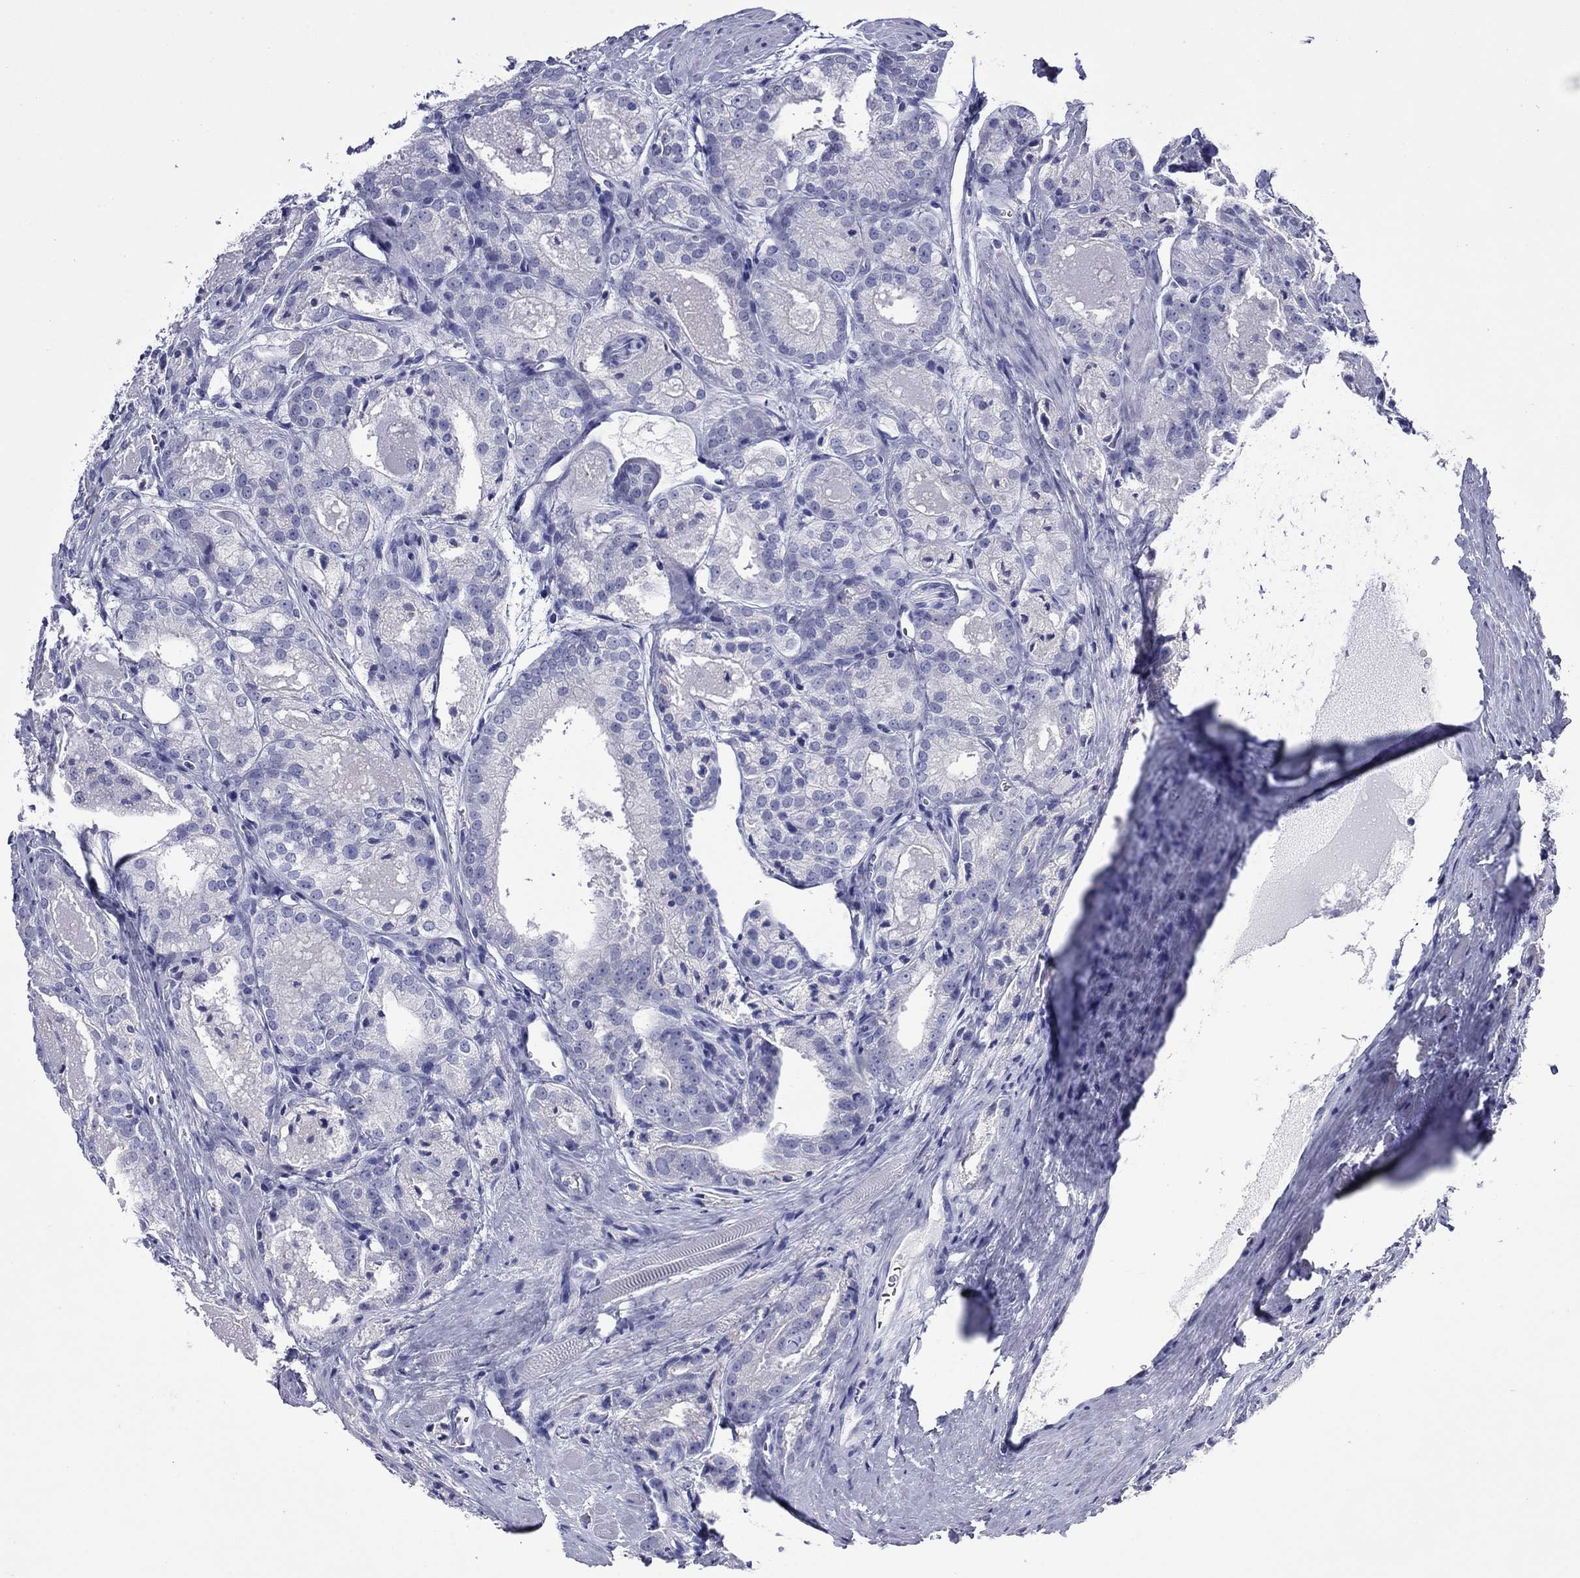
{"staining": {"intensity": "negative", "quantity": "none", "location": "none"}, "tissue": "prostate cancer", "cell_type": "Tumor cells", "image_type": "cancer", "snomed": [{"axis": "morphology", "description": "Adenocarcinoma, NOS"}, {"axis": "morphology", "description": "Adenocarcinoma, High grade"}, {"axis": "topography", "description": "Prostate"}], "caption": "IHC image of human prostate cancer (adenocarcinoma (high-grade)) stained for a protein (brown), which demonstrates no staining in tumor cells. (DAB IHC, high magnification).", "gene": "GIP", "patient": {"sex": "male", "age": 70}}